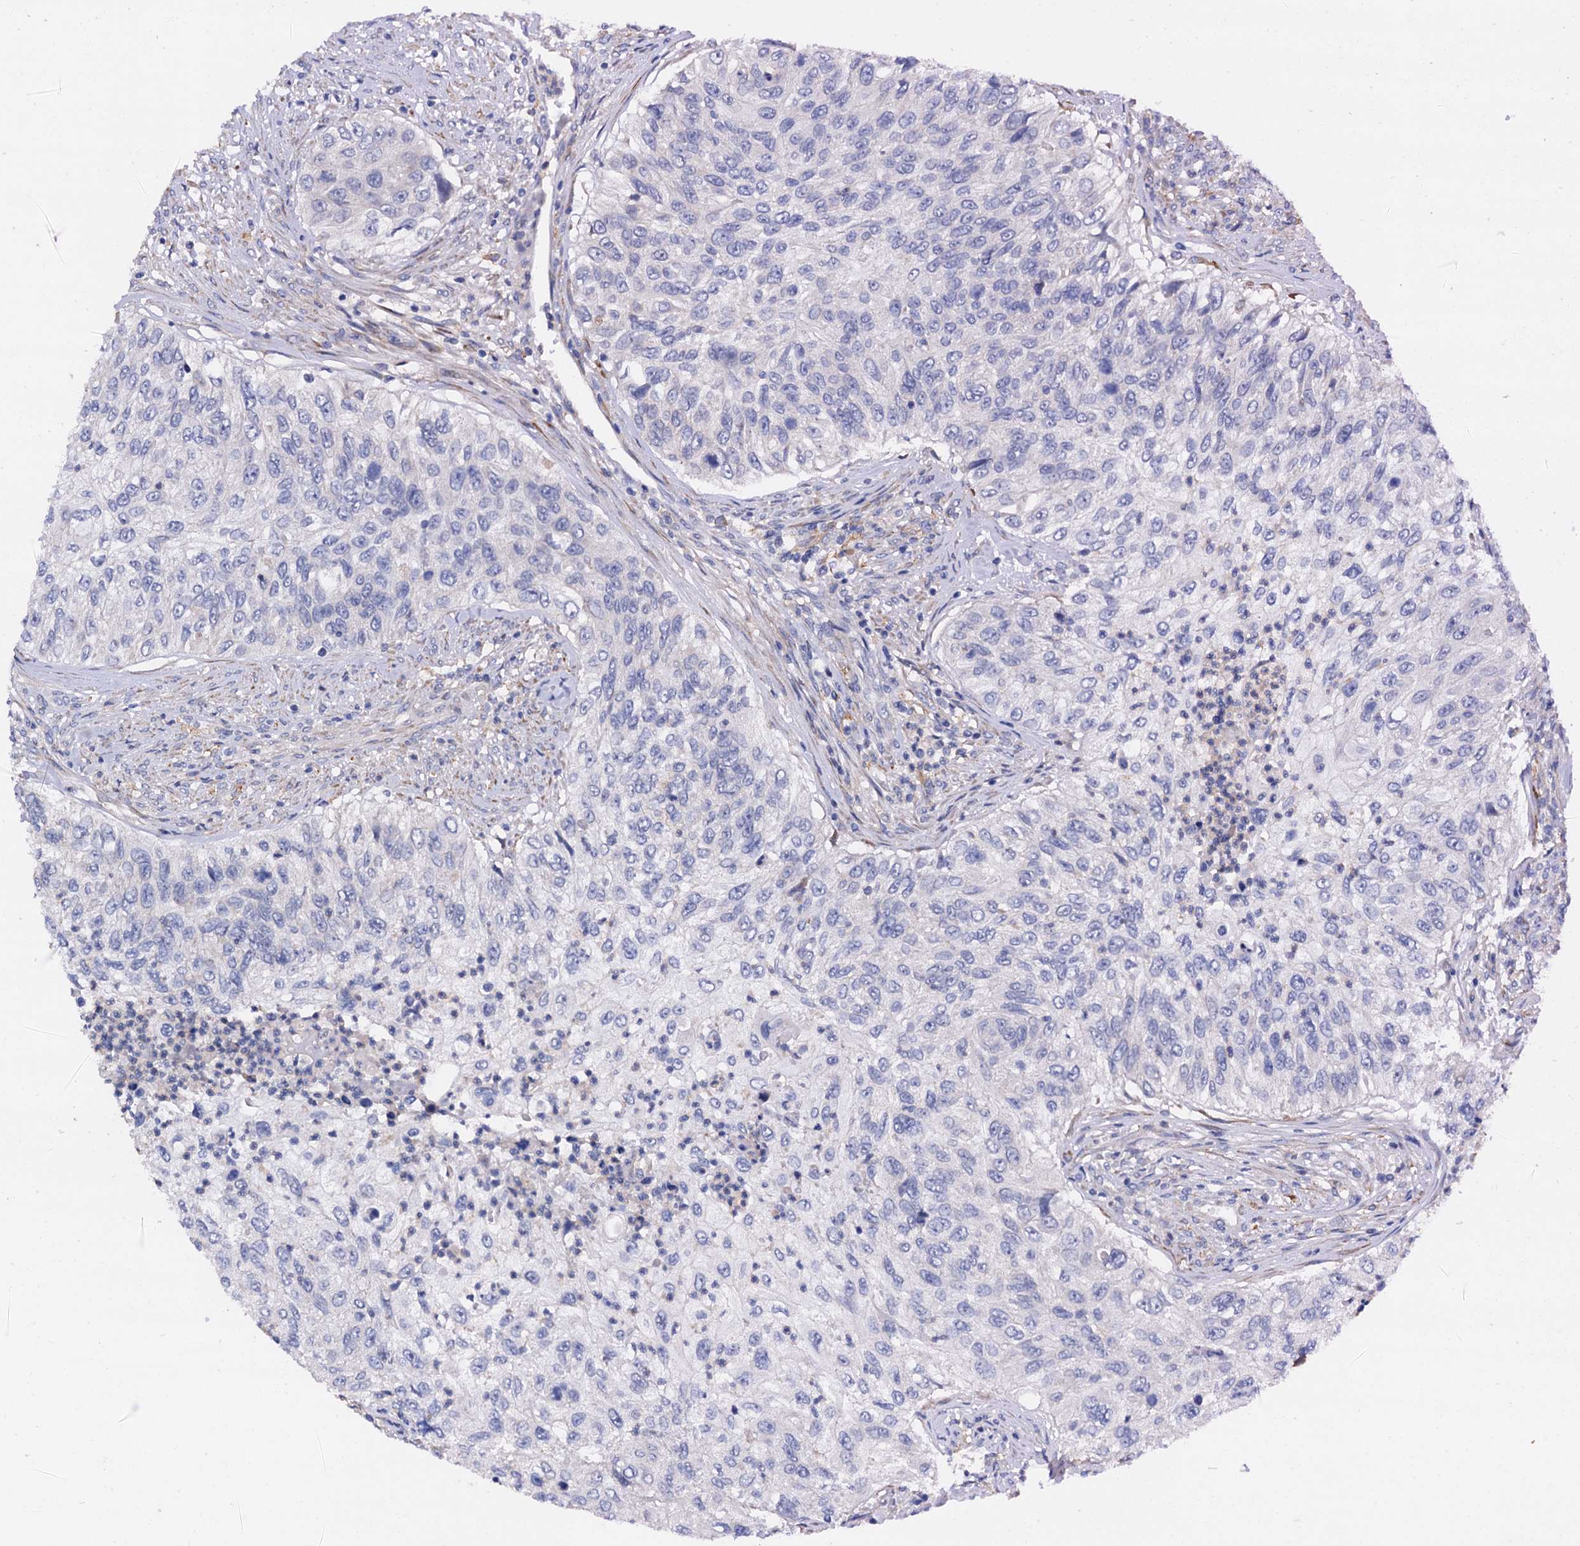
{"staining": {"intensity": "negative", "quantity": "none", "location": "none"}, "tissue": "urothelial cancer", "cell_type": "Tumor cells", "image_type": "cancer", "snomed": [{"axis": "morphology", "description": "Urothelial carcinoma, High grade"}, {"axis": "topography", "description": "Urinary bladder"}], "caption": "DAB (3,3'-diaminobenzidine) immunohistochemical staining of high-grade urothelial carcinoma reveals no significant staining in tumor cells. Brightfield microscopy of immunohistochemistry stained with DAB (3,3'-diaminobenzidine) (brown) and hematoxylin (blue), captured at high magnification.", "gene": "RASSF9", "patient": {"sex": "female", "age": 60}}